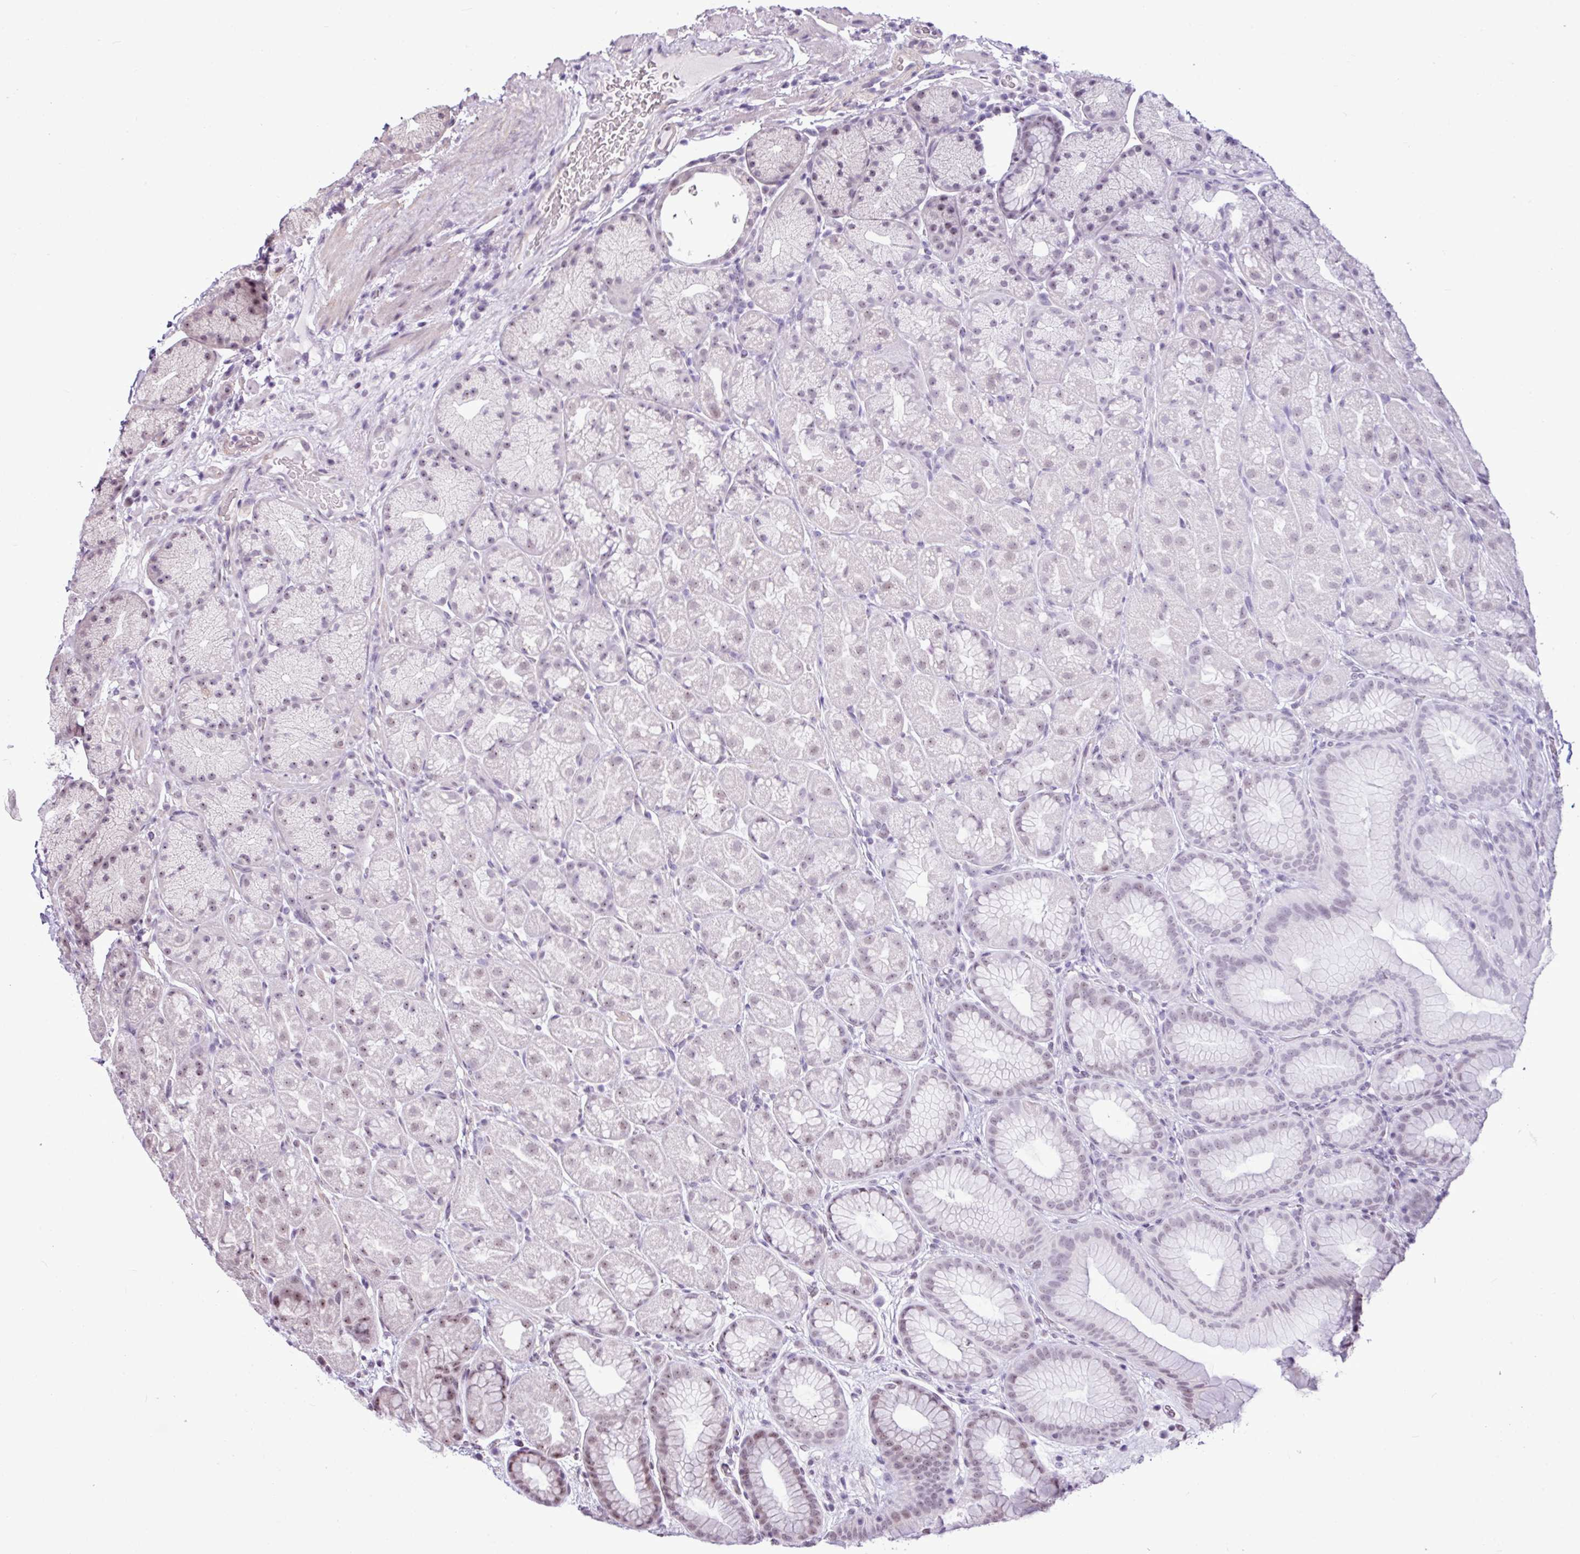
{"staining": {"intensity": "moderate", "quantity": "<25%", "location": "cytoplasmic/membranous,nuclear"}, "tissue": "stomach", "cell_type": "Glandular cells", "image_type": "normal", "snomed": [{"axis": "morphology", "description": "Normal tissue, NOS"}, {"axis": "topography", "description": "Stomach, lower"}], "caption": "Human stomach stained for a protein (brown) demonstrates moderate cytoplasmic/membranous,nuclear positive expression in approximately <25% of glandular cells.", "gene": "UTP18", "patient": {"sex": "male", "age": 67}}